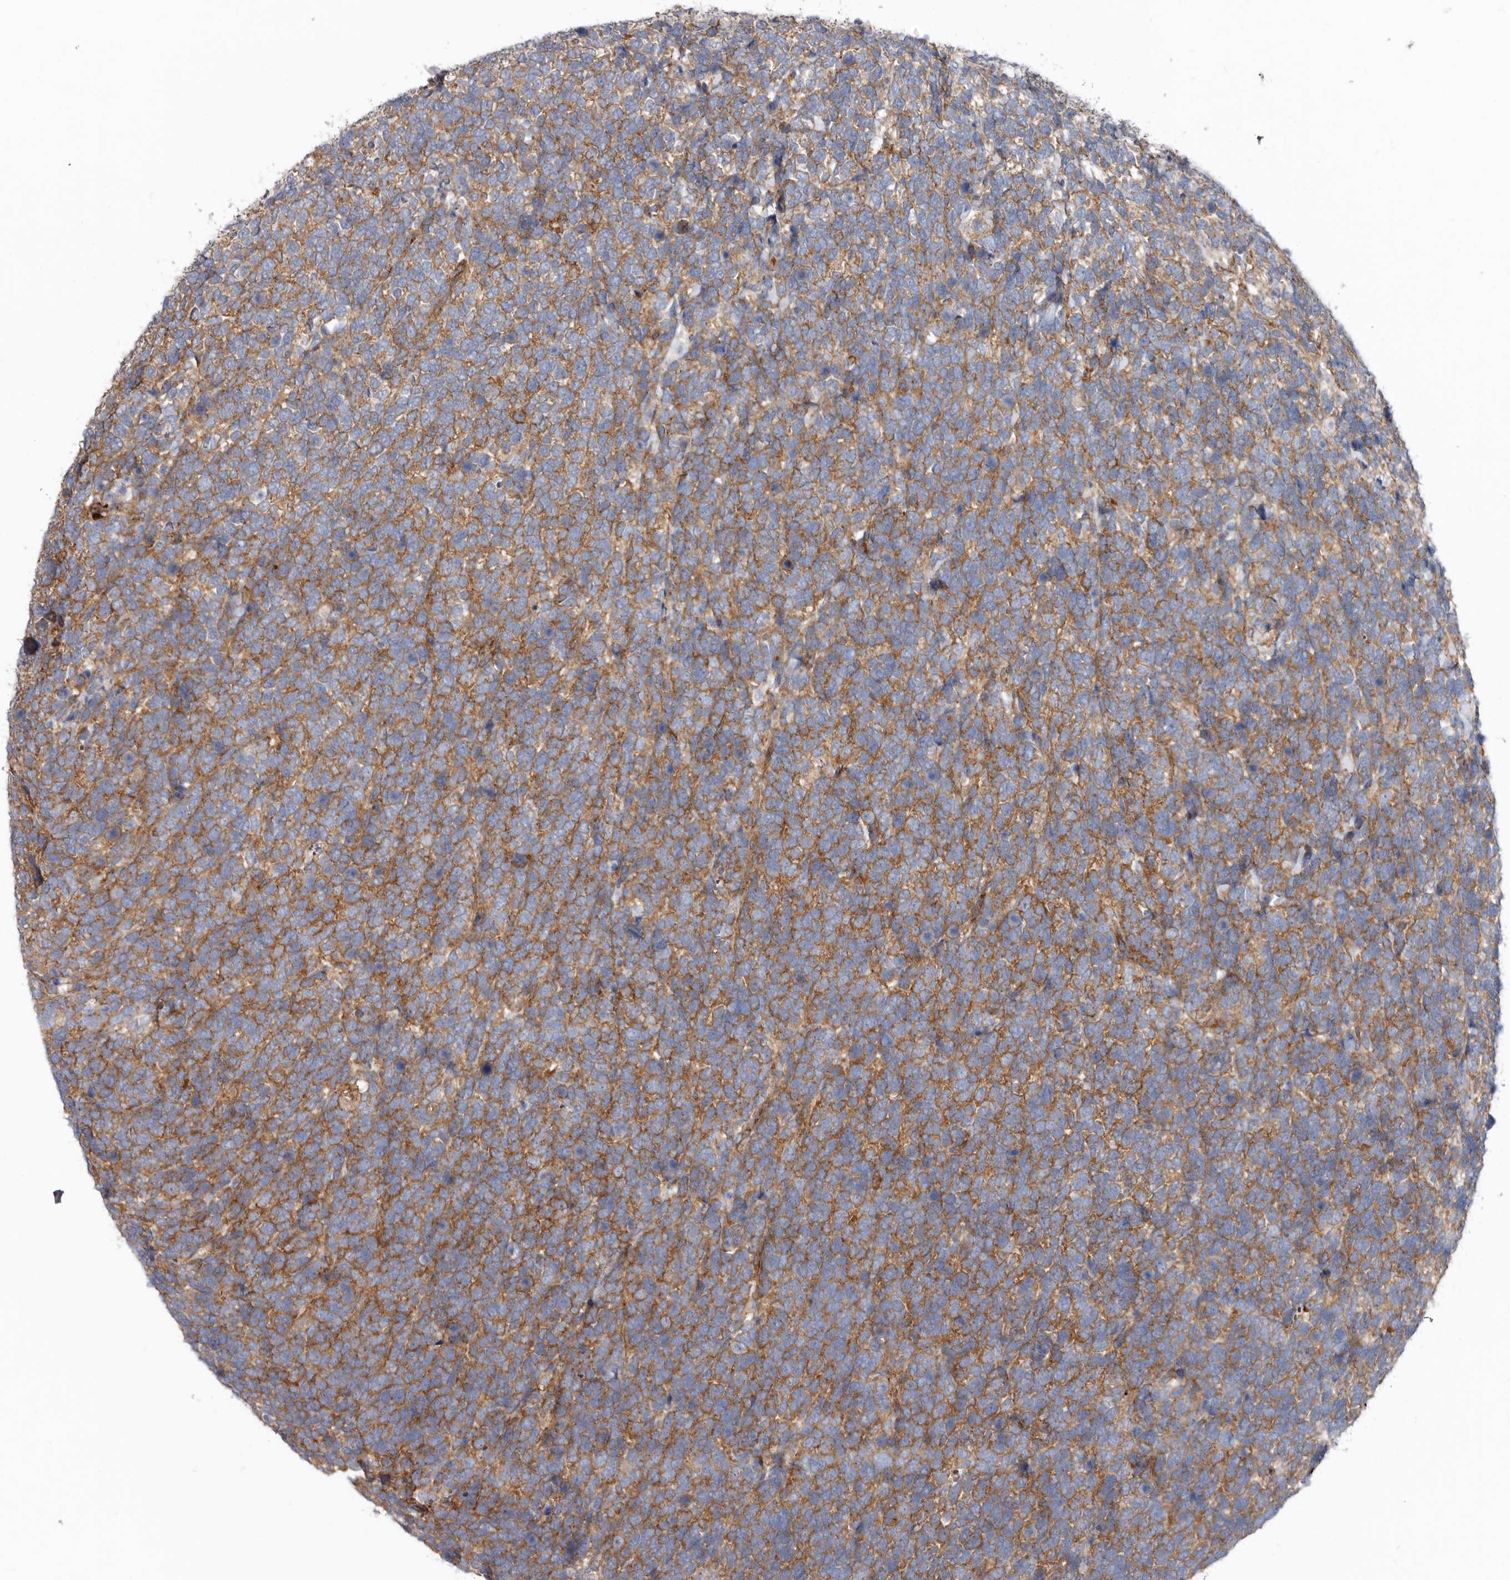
{"staining": {"intensity": "moderate", "quantity": ">75%", "location": "cytoplasmic/membranous"}, "tissue": "urothelial cancer", "cell_type": "Tumor cells", "image_type": "cancer", "snomed": [{"axis": "morphology", "description": "Urothelial carcinoma, High grade"}, {"axis": "topography", "description": "Urinary bladder"}], "caption": "DAB immunohistochemical staining of urothelial cancer shows moderate cytoplasmic/membranous protein expression in approximately >75% of tumor cells. (DAB = brown stain, brightfield microscopy at high magnification).", "gene": "LUZP1", "patient": {"sex": "female", "age": 80}}